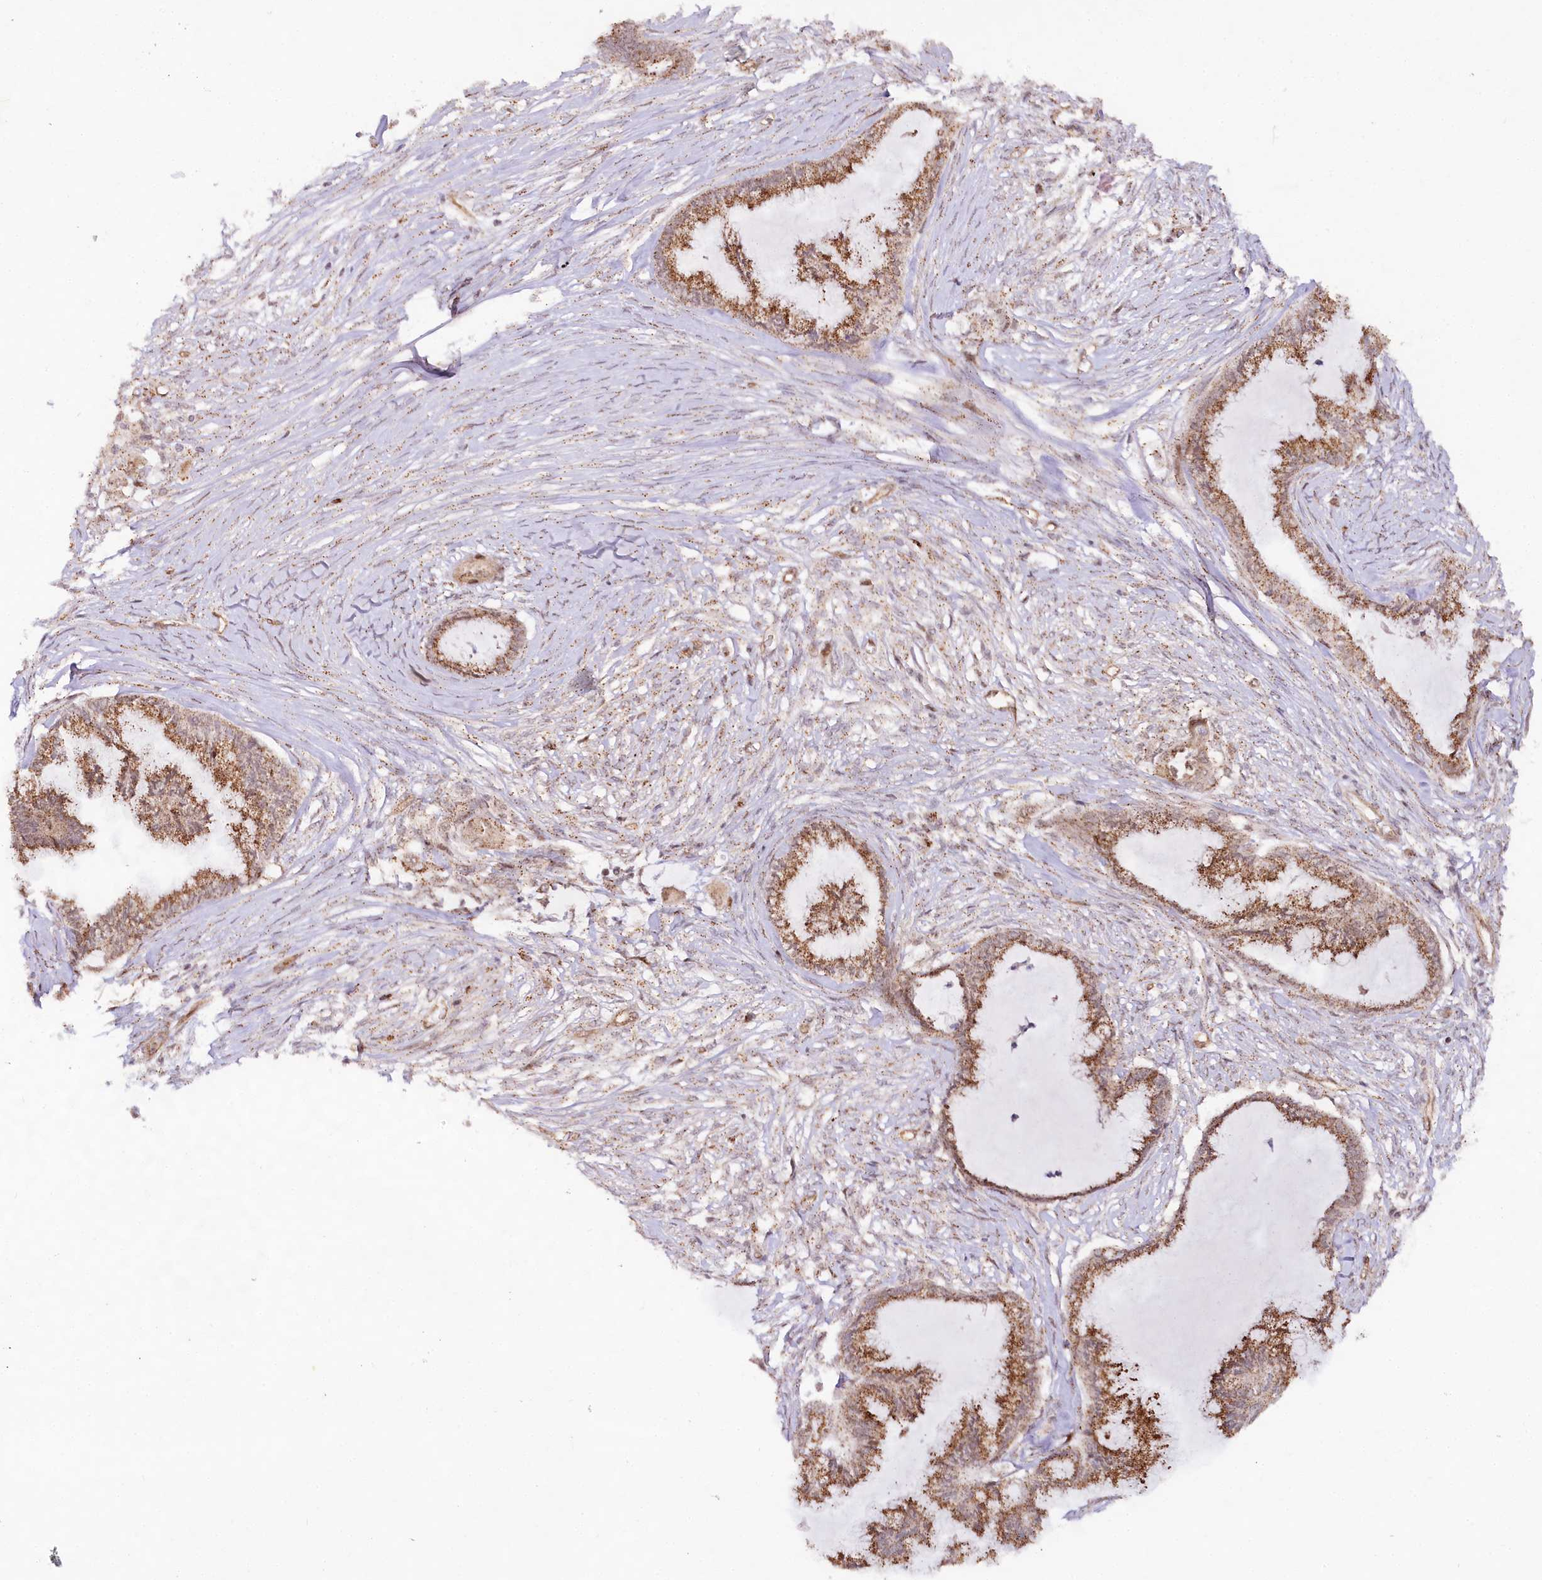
{"staining": {"intensity": "moderate", "quantity": ">75%", "location": "cytoplasmic/membranous"}, "tissue": "endometrial cancer", "cell_type": "Tumor cells", "image_type": "cancer", "snomed": [{"axis": "morphology", "description": "Adenocarcinoma, NOS"}, {"axis": "topography", "description": "Endometrium"}], "caption": "Protein staining of adenocarcinoma (endometrial) tissue exhibits moderate cytoplasmic/membranous staining in approximately >75% of tumor cells.", "gene": "COPG1", "patient": {"sex": "female", "age": 86}}